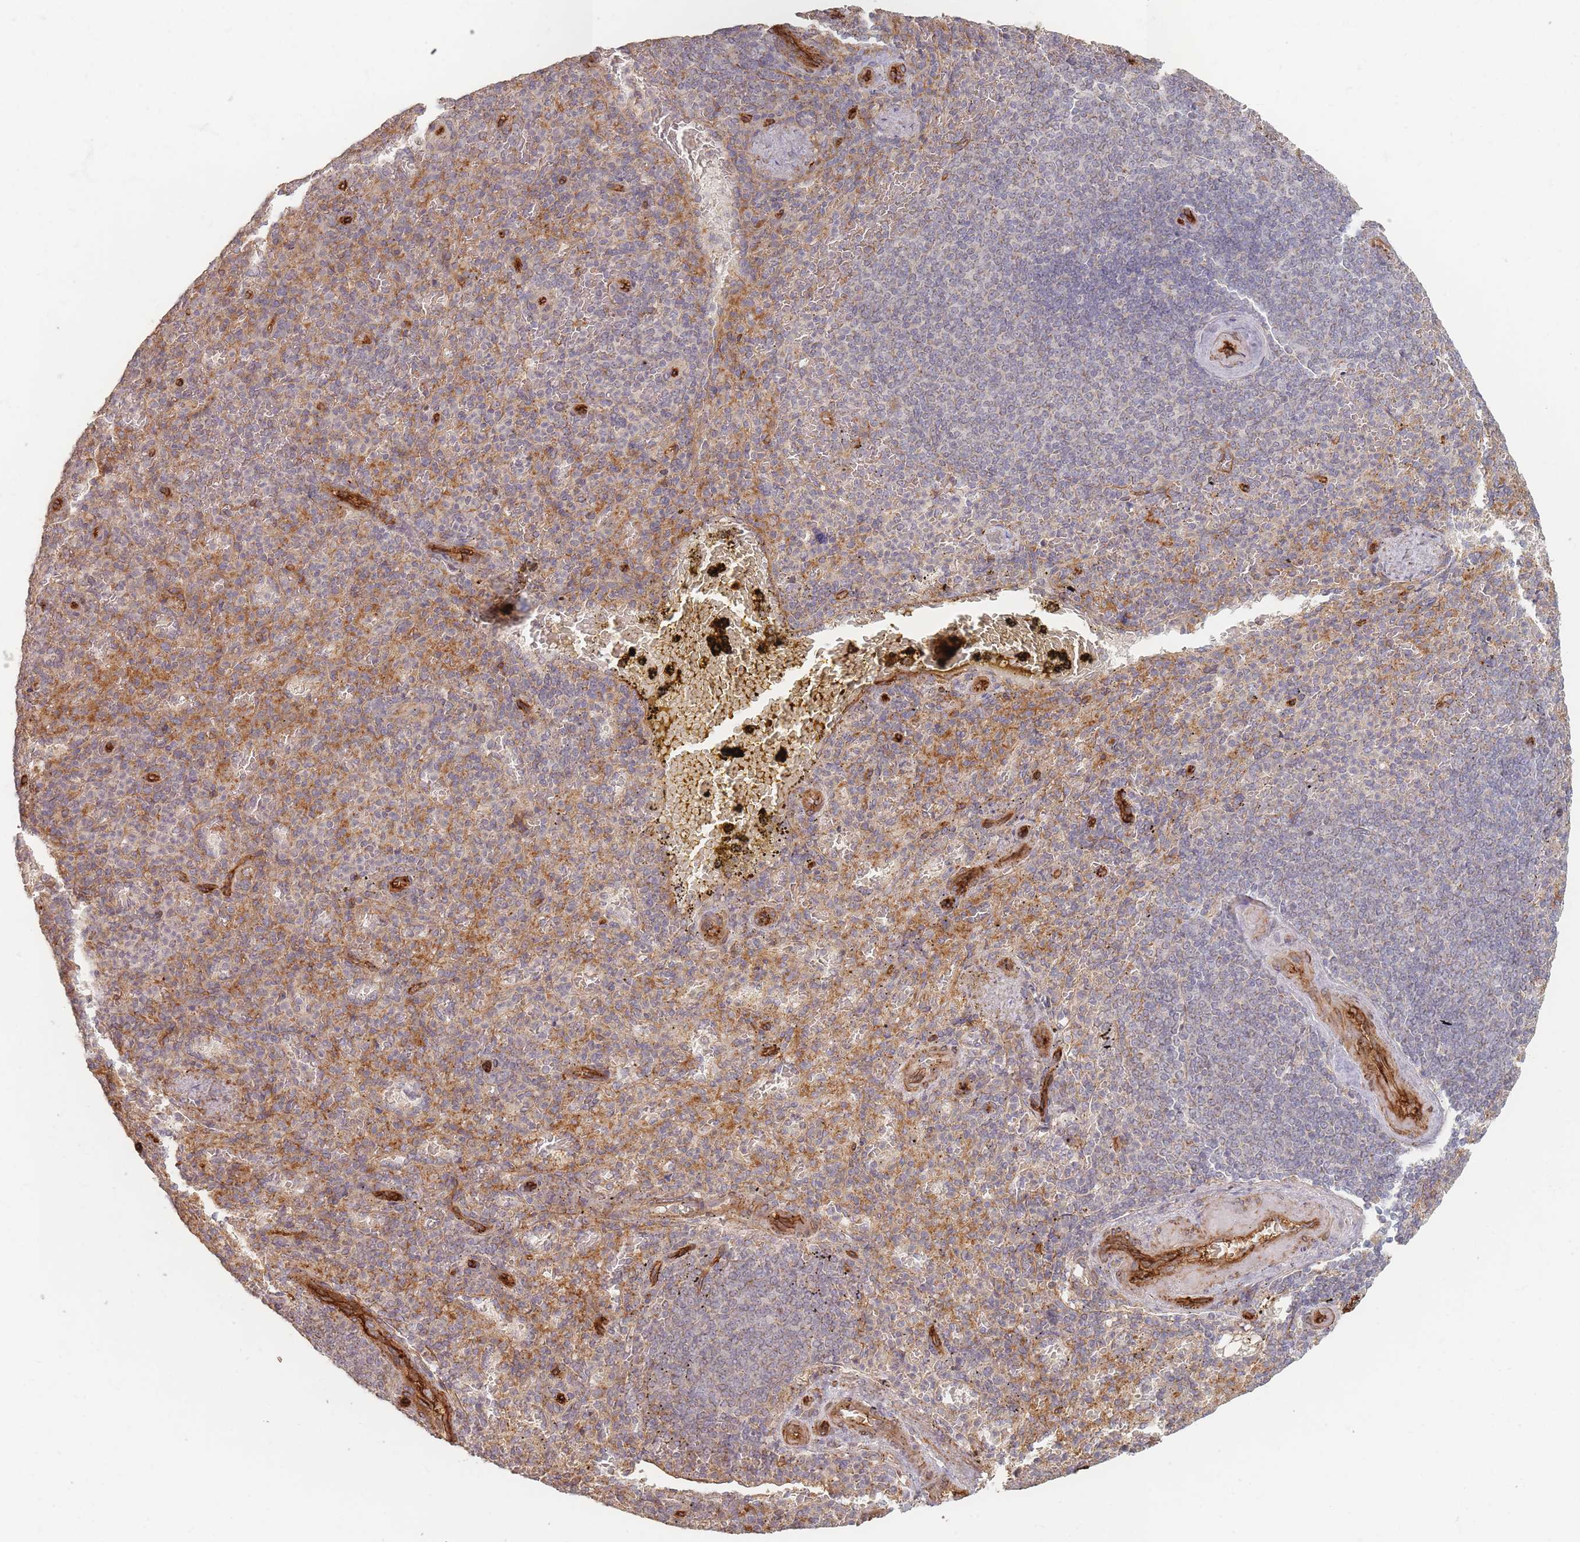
{"staining": {"intensity": "negative", "quantity": "none", "location": "none"}, "tissue": "spleen", "cell_type": "Cells in red pulp", "image_type": "normal", "snomed": [{"axis": "morphology", "description": "Normal tissue, NOS"}, {"axis": "topography", "description": "Spleen"}], "caption": "Spleen stained for a protein using IHC shows no expression cells in red pulp.", "gene": "MRPS6", "patient": {"sex": "female", "age": 74}}